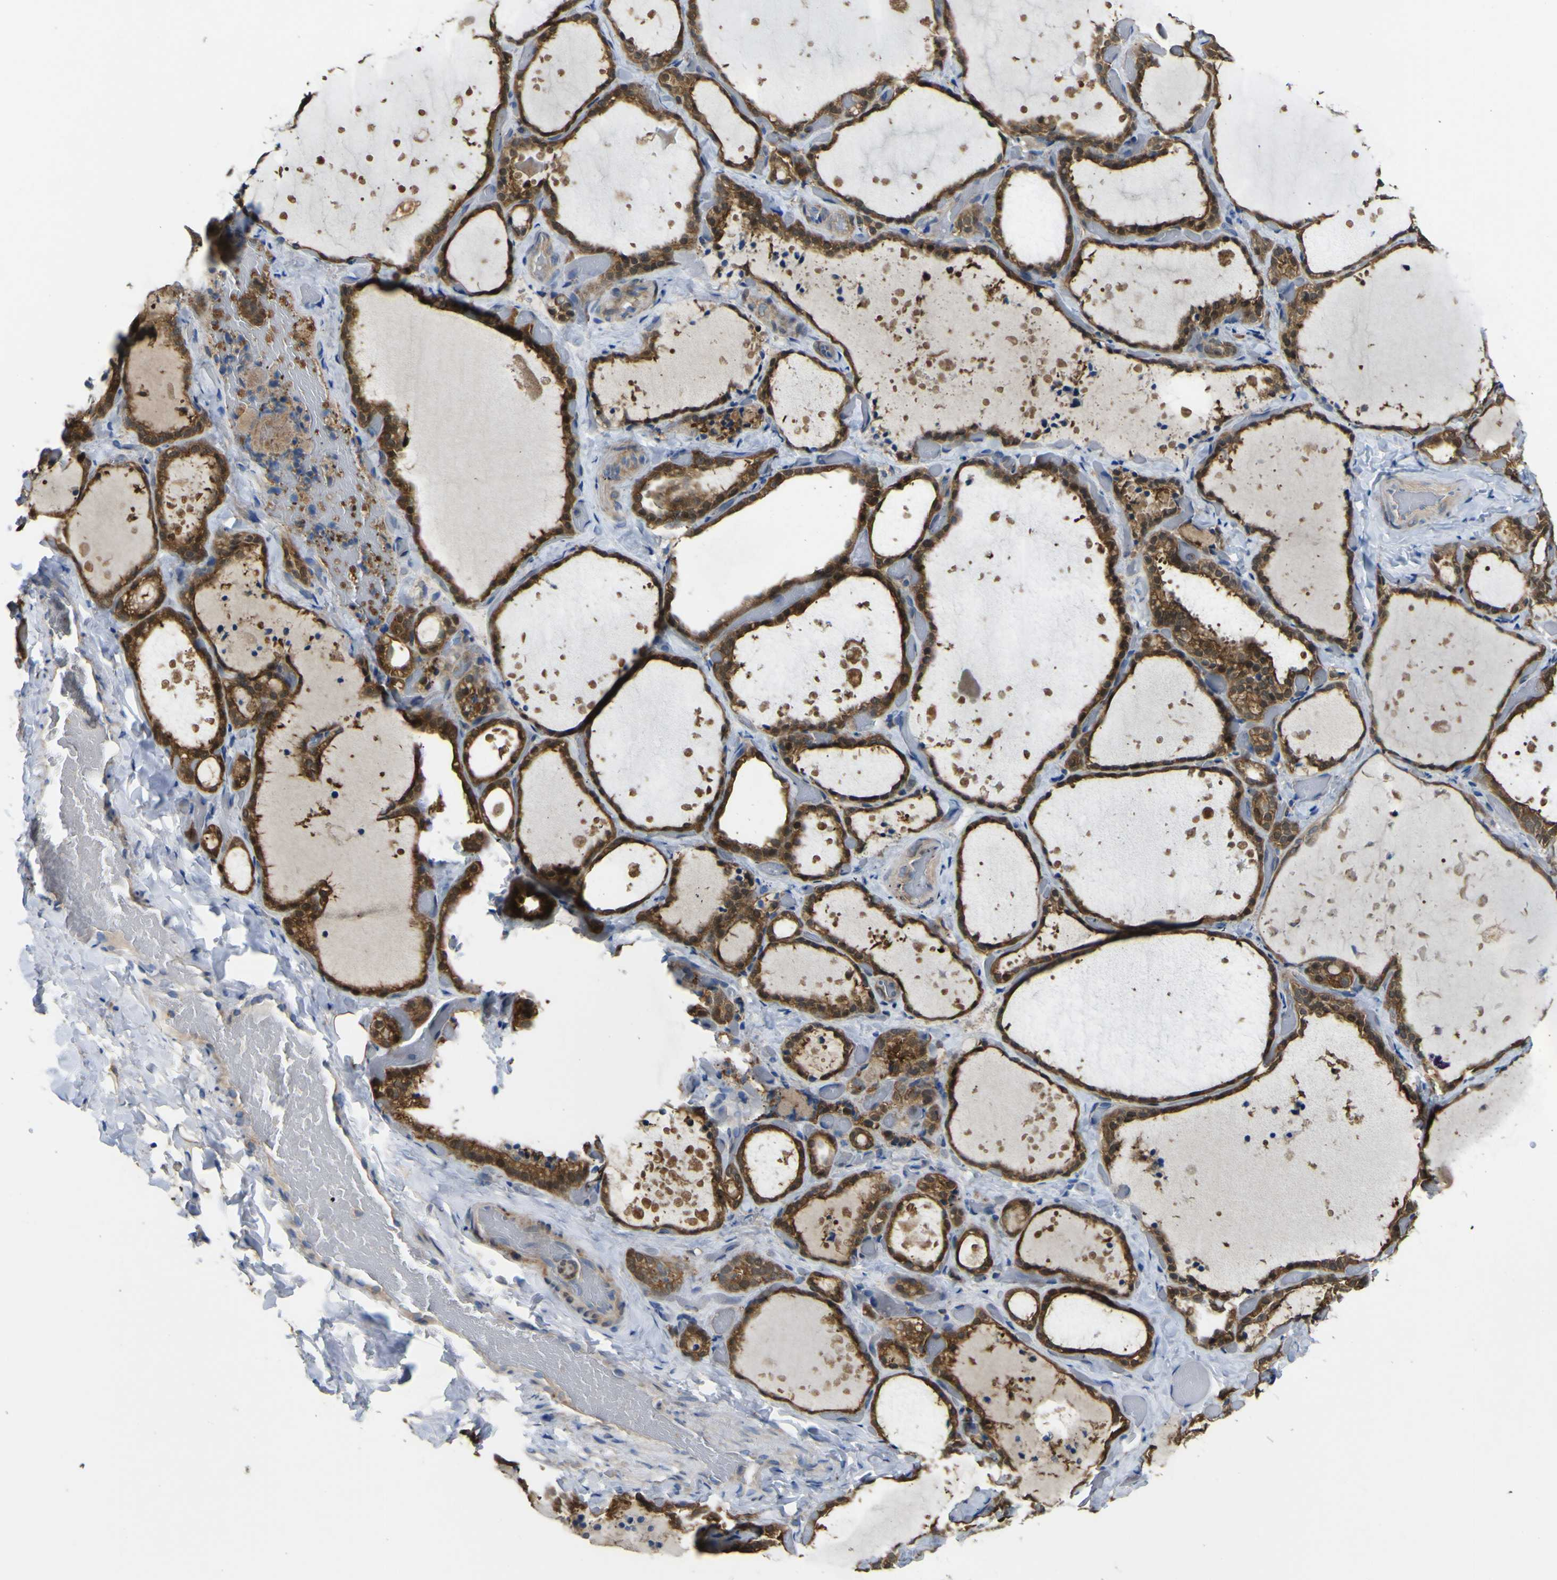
{"staining": {"intensity": "strong", "quantity": "25%-75%", "location": "cytoplasmic/membranous"}, "tissue": "thyroid gland", "cell_type": "Glandular cells", "image_type": "normal", "snomed": [{"axis": "morphology", "description": "Normal tissue, NOS"}, {"axis": "topography", "description": "Thyroid gland"}], "caption": "IHC histopathology image of normal thyroid gland stained for a protein (brown), which reveals high levels of strong cytoplasmic/membranous positivity in about 25%-75% of glandular cells.", "gene": "EML2", "patient": {"sex": "female", "age": 44}}